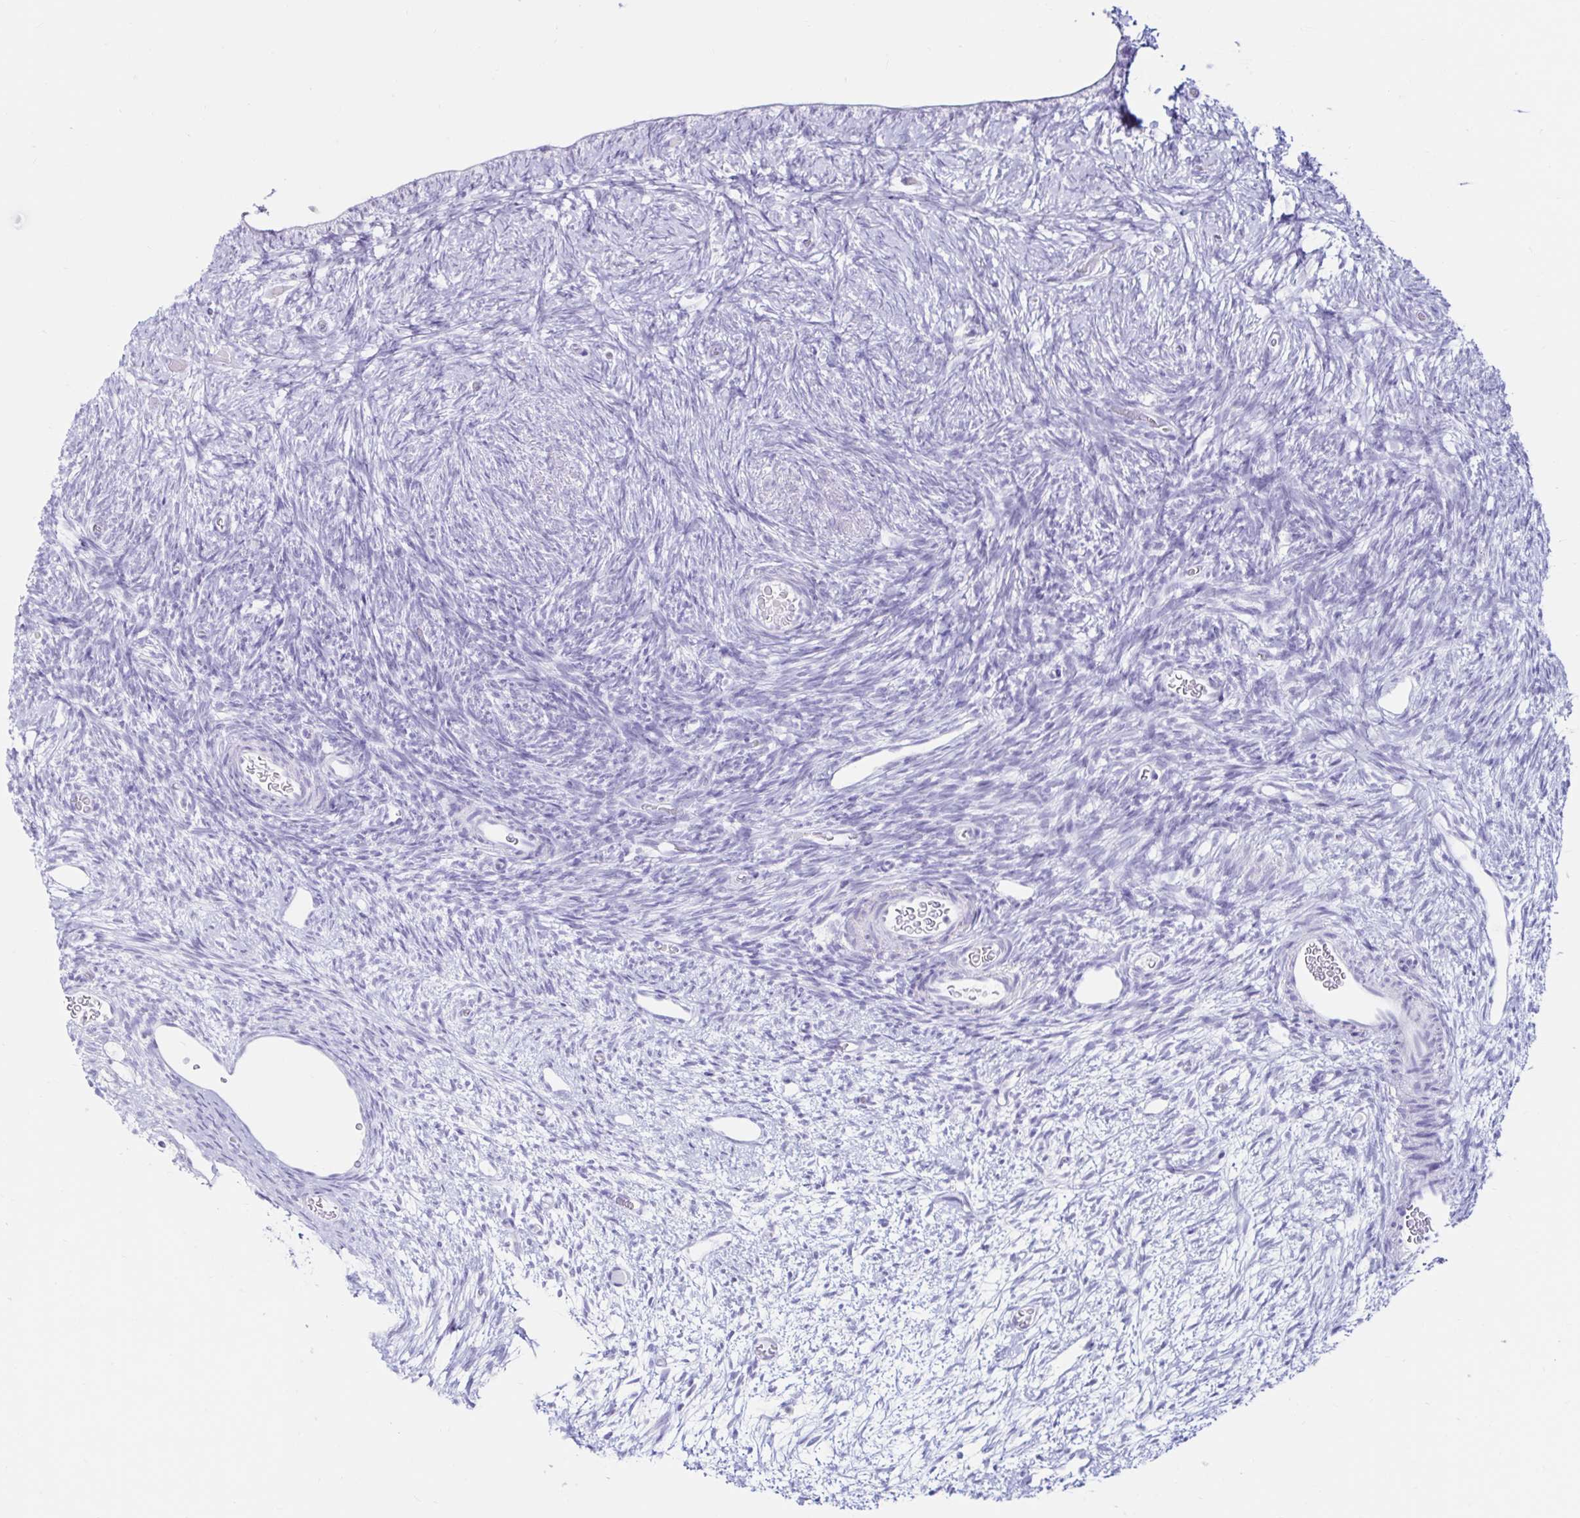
{"staining": {"intensity": "negative", "quantity": "none", "location": "none"}, "tissue": "ovary", "cell_type": "Follicle cells", "image_type": "normal", "snomed": [{"axis": "morphology", "description": "Normal tissue, NOS"}, {"axis": "topography", "description": "Ovary"}], "caption": "The photomicrograph exhibits no staining of follicle cells in unremarkable ovary. (Immunohistochemistry (ihc), brightfield microscopy, high magnification).", "gene": "BEST1", "patient": {"sex": "female", "age": 39}}